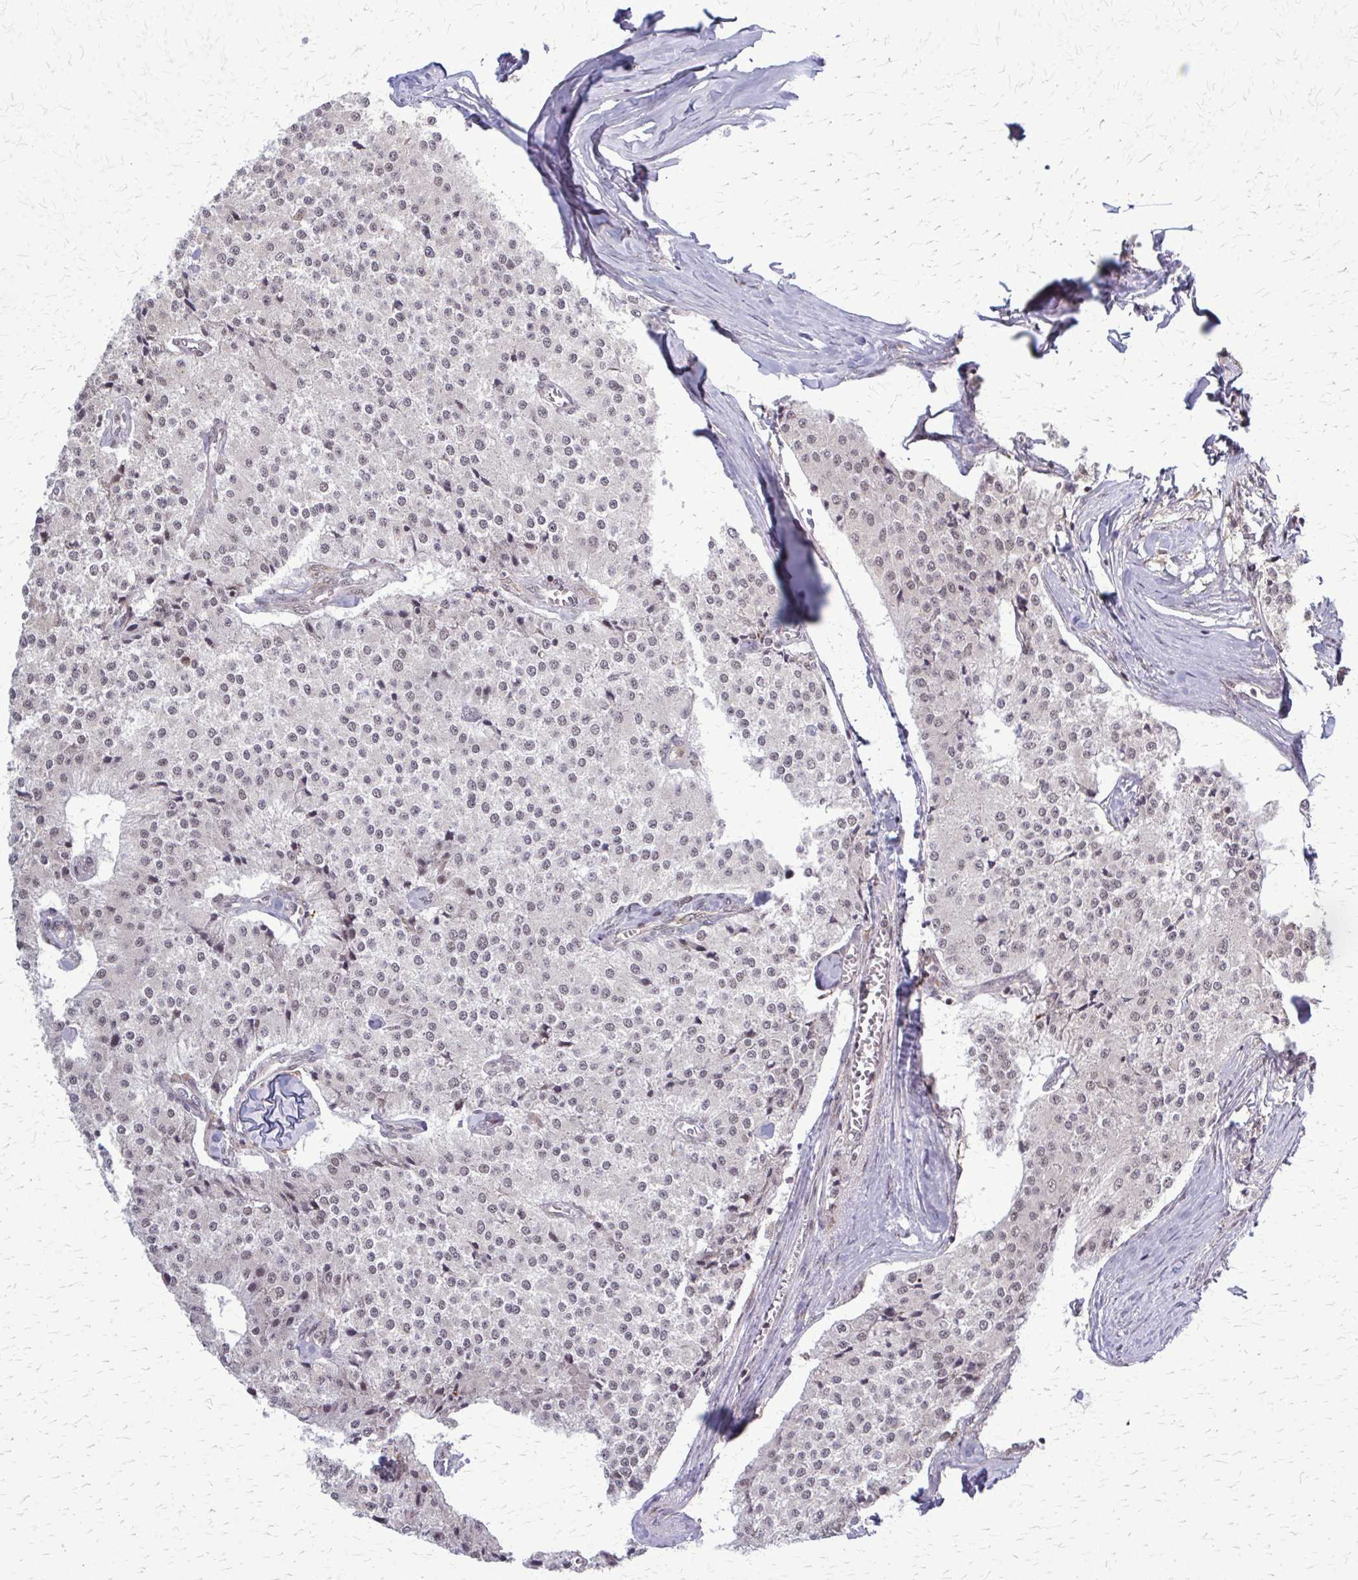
{"staining": {"intensity": "negative", "quantity": "none", "location": "none"}, "tissue": "carcinoid", "cell_type": "Tumor cells", "image_type": "cancer", "snomed": [{"axis": "morphology", "description": "Carcinoid, malignant, NOS"}, {"axis": "topography", "description": "Colon"}], "caption": "Immunohistochemistry photomicrograph of carcinoid (malignant) stained for a protein (brown), which displays no expression in tumor cells.", "gene": "HDAC3", "patient": {"sex": "female", "age": 52}}